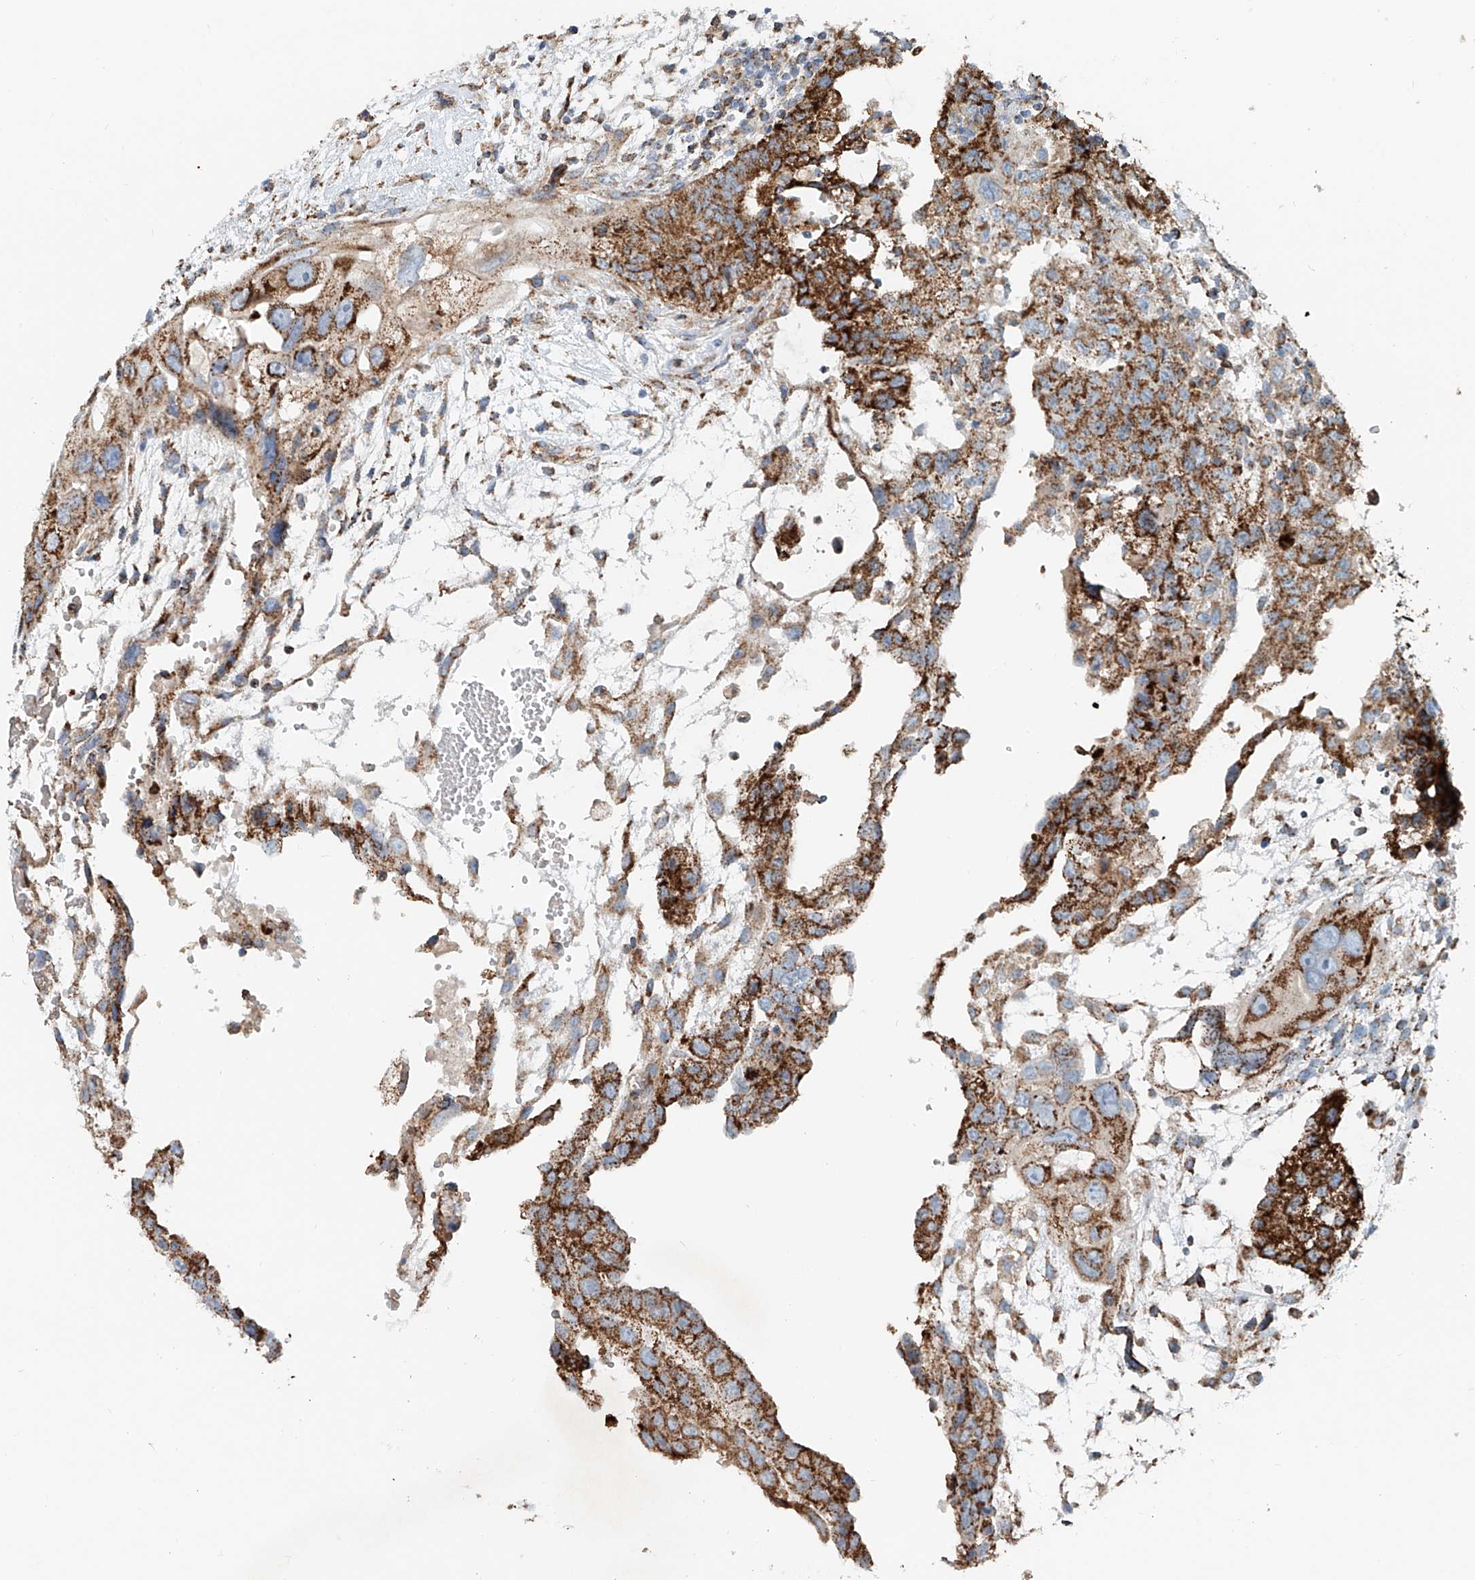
{"staining": {"intensity": "strong", "quantity": ">75%", "location": "cytoplasmic/membranous"}, "tissue": "testis cancer", "cell_type": "Tumor cells", "image_type": "cancer", "snomed": [{"axis": "morphology", "description": "Carcinoma, Embryonal, NOS"}, {"axis": "topography", "description": "Testis"}], "caption": "Protein staining of testis cancer (embryonal carcinoma) tissue displays strong cytoplasmic/membranous positivity in approximately >75% of tumor cells.", "gene": "CARD10", "patient": {"sex": "male", "age": 36}}